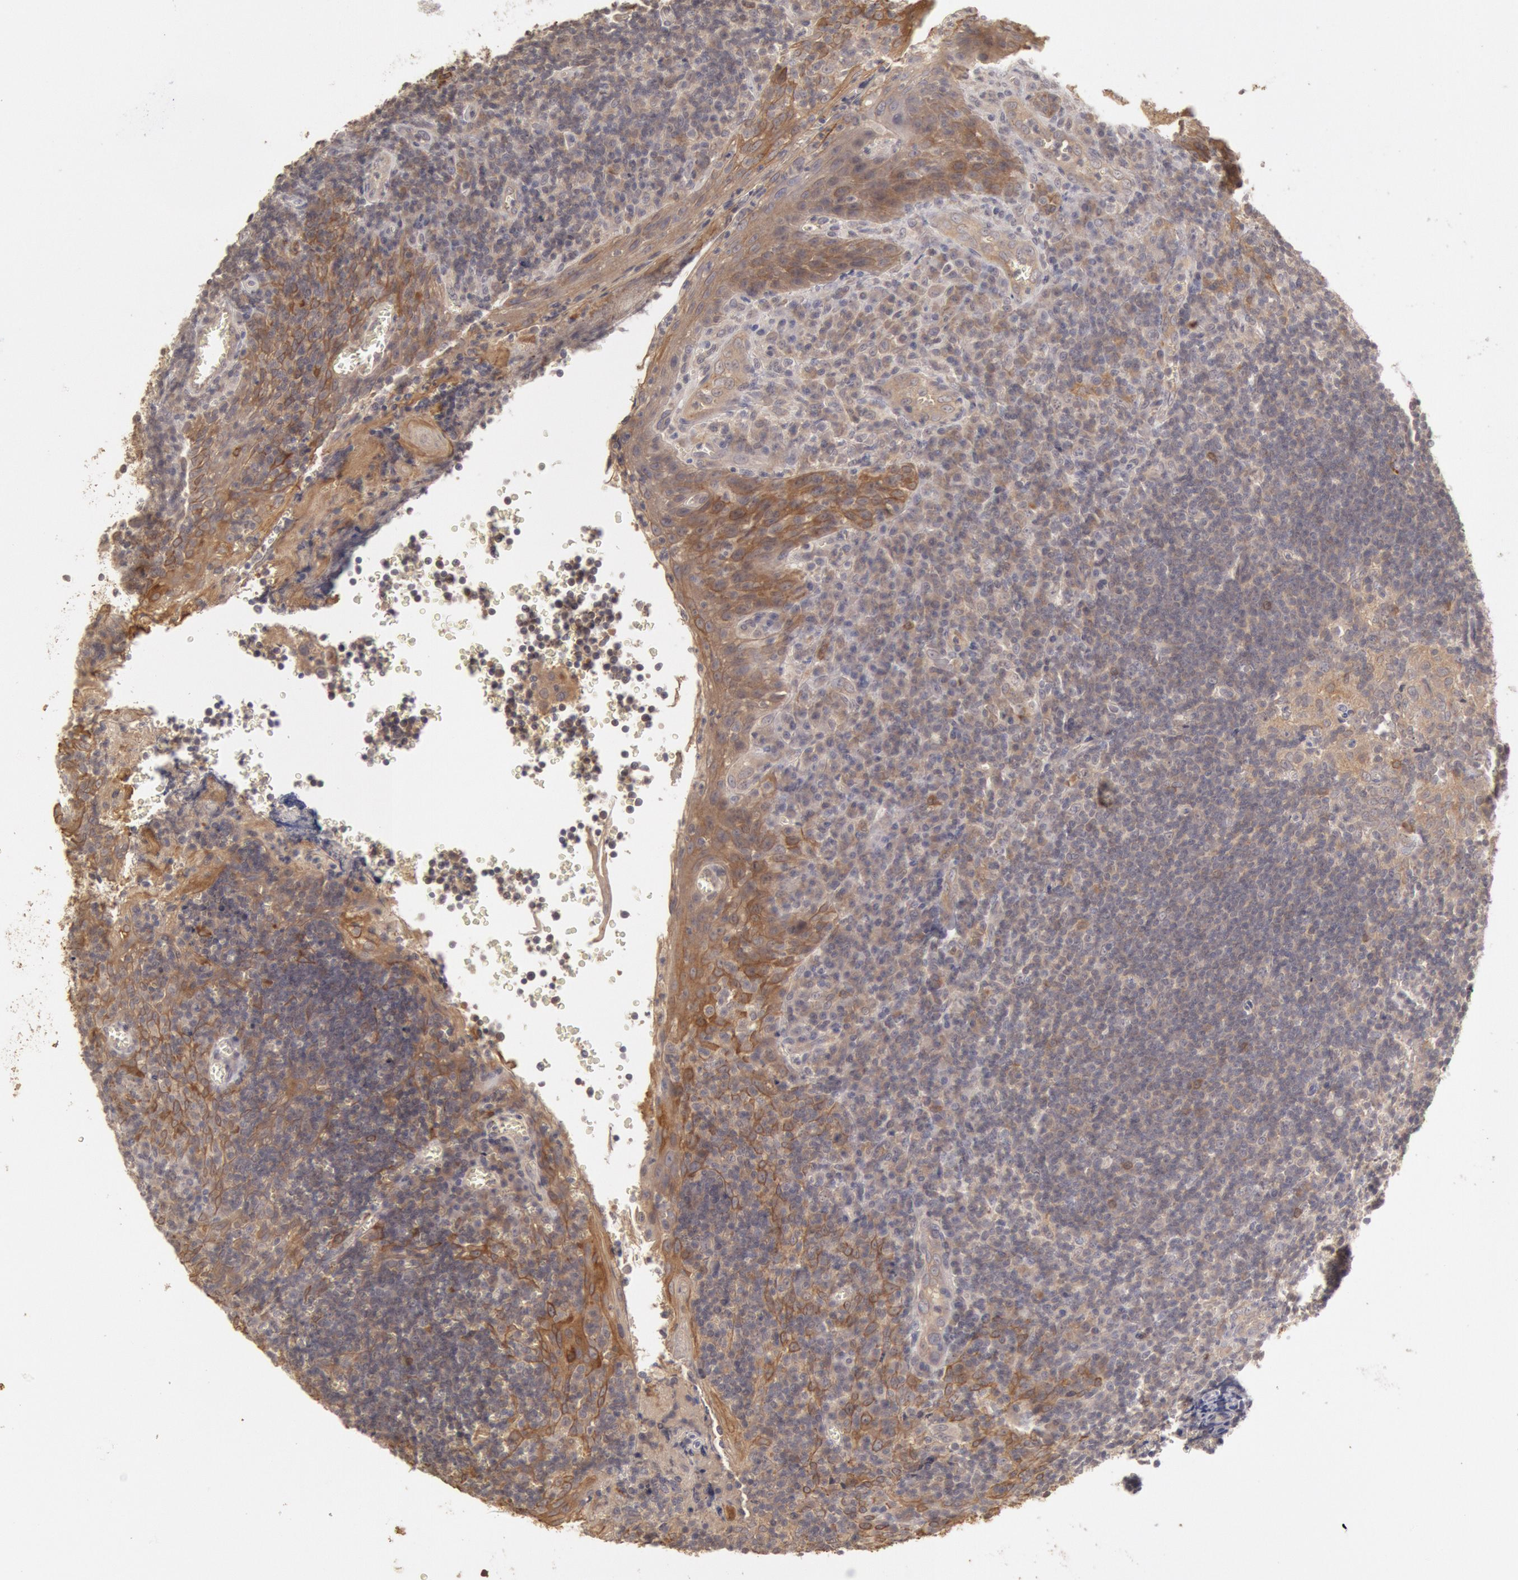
{"staining": {"intensity": "weak", "quantity": "25%-75%", "location": "cytoplasmic/membranous"}, "tissue": "tonsil", "cell_type": "Germinal center cells", "image_type": "normal", "snomed": [{"axis": "morphology", "description": "Normal tissue, NOS"}, {"axis": "topography", "description": "Tonsil"}], "caption": "Protein staining by IHC exhibits weak cytoplasmic/membranous expression in approximately 25%-75% of germinal center cells in normal tonsil. The staining was performed using DAB (3,3'-diaminobenzidine) to visualize the protein expression in brown, while the nuclei were stained in blue with hematoxylin (Magnification: 20x).", "gene": "ZFP36L1", "patient": {"sex": "male", "age": 20}}